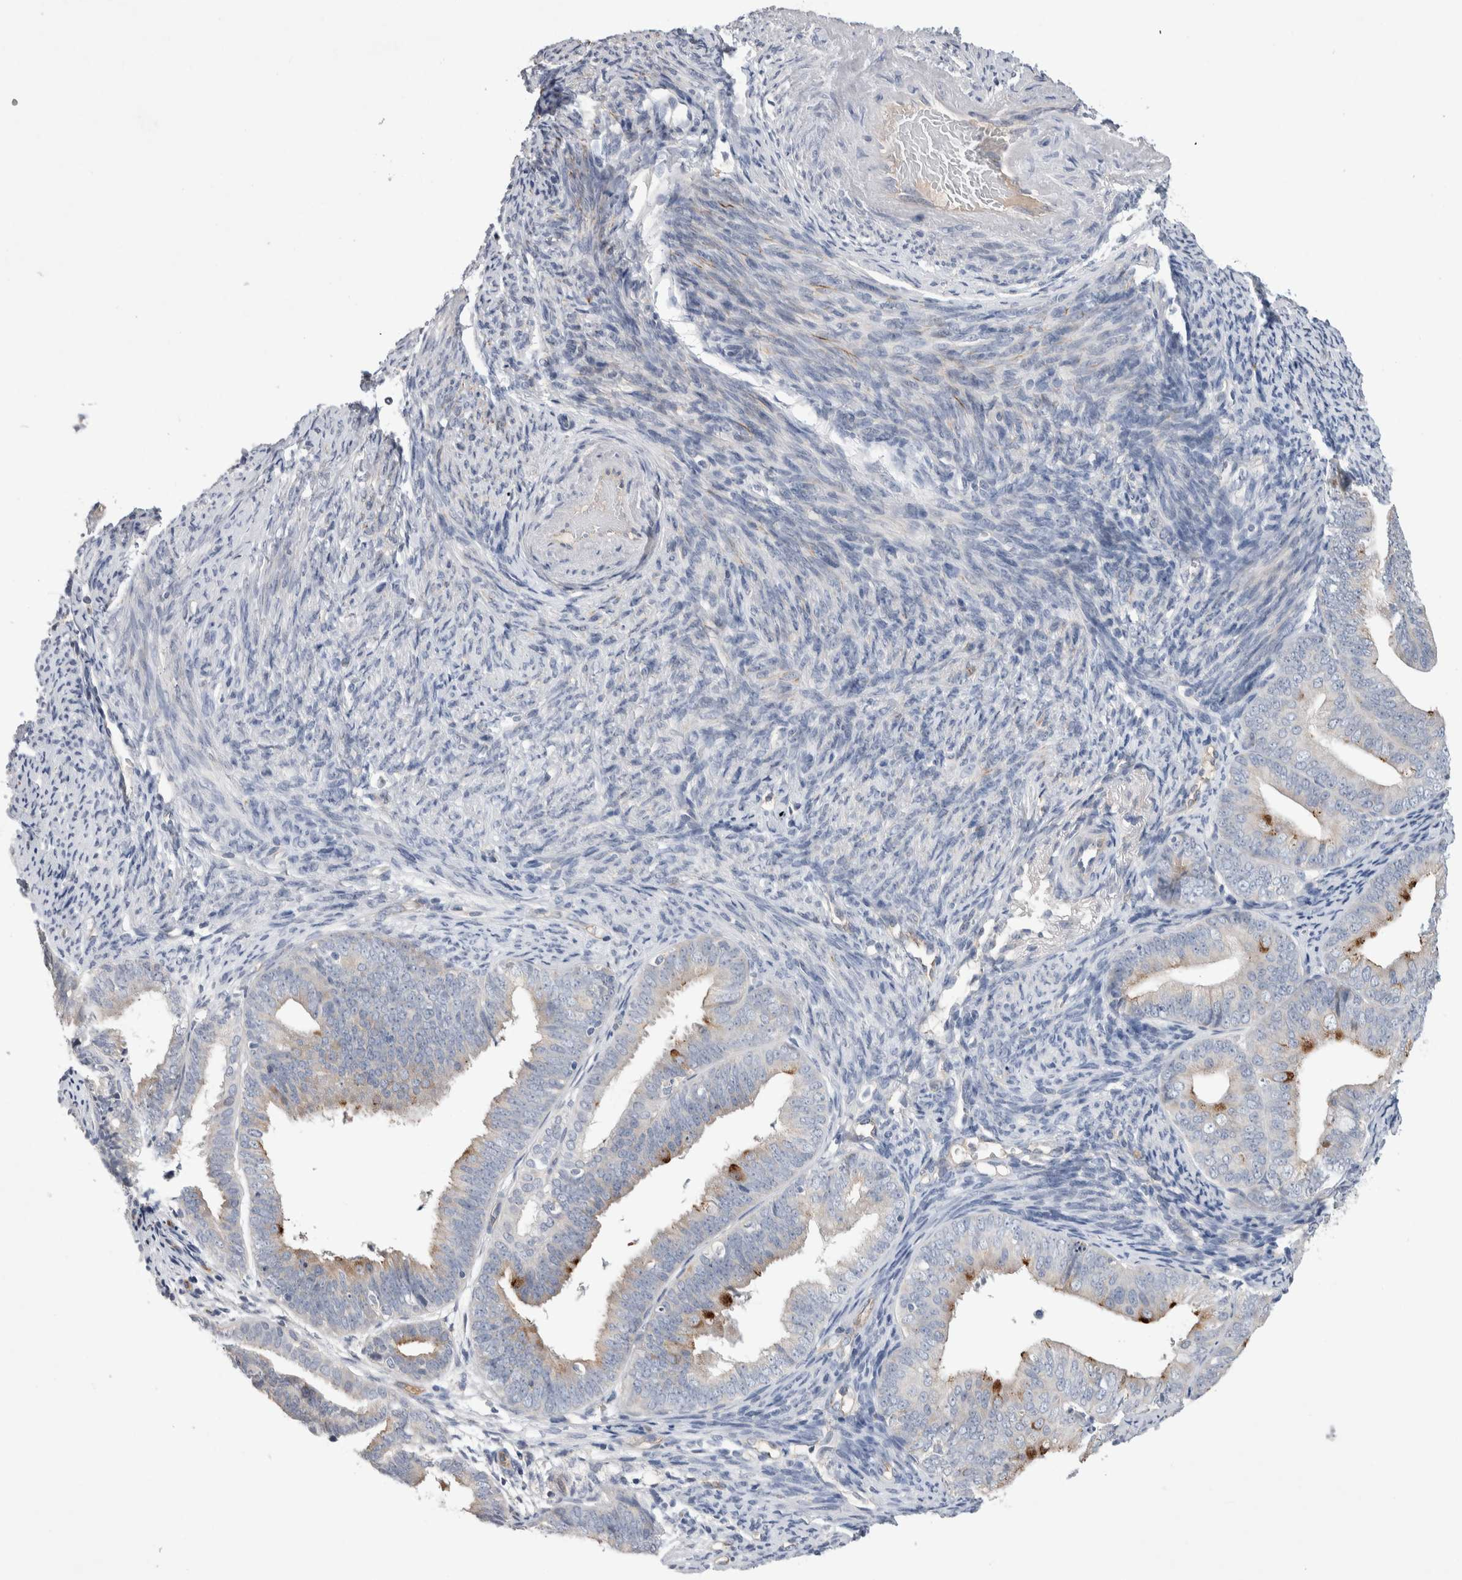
{"staining": {"intensity": "moderate", "quantity": "<25%", "location": "cytoplasmic/membranous"}, "tissue": "endometrial cancer", "cell_type": "Tumor cells", "image_type": "cancer", "snomed": [{"axis": "morphology", "description": "Adenocarcinoma, NOS"}, {"axis": "topography", "description": "Endometrium"}], "caption": "Endometrial cancer (adenocarcinoma) stained with a protein marker demonstrates moderate staining in tumor cells.", "gene": "CEP131", "patient": {"sex": "female", "age": 63}}